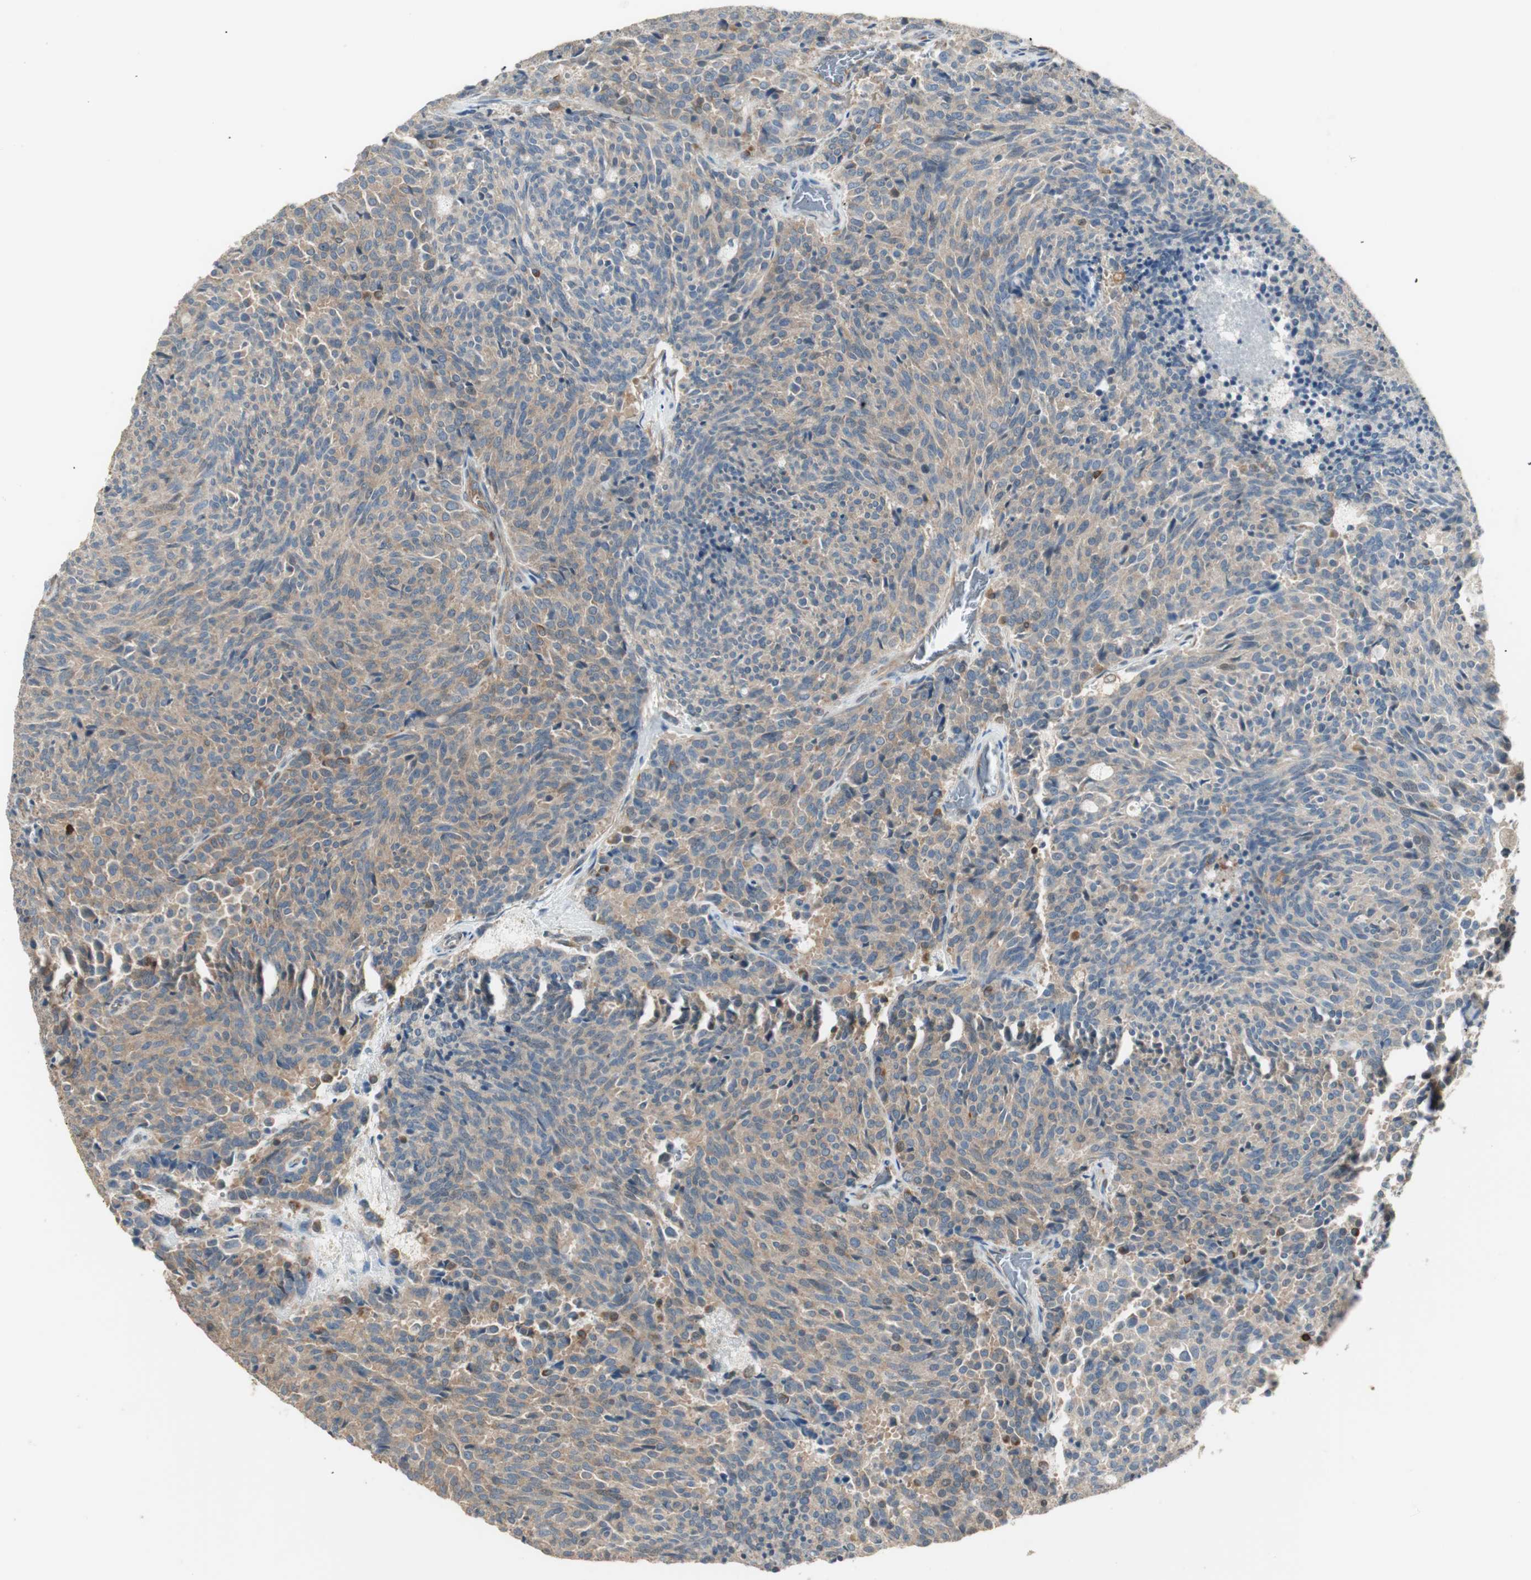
{"staining": {"intensity": "weak", "quantity": "<25%", "location": "cytoplasmic/membranous"}, "tissue": "carcinoid", "cell_type": "Tumor cells", "image_type": "cancer", "snomed": [{"axis": "morphology", "description": "Carcinoid, malignant, NOS"}, {"axis": "topography", "description": "Pancreas"}], "caption": "The micrograph demonstrates no staining of tumor cells in carcinoid (malignant). Nuclei are stained in blue.", "gene": "CRLF3", "patient": {"sex": "female", "age": 54}}